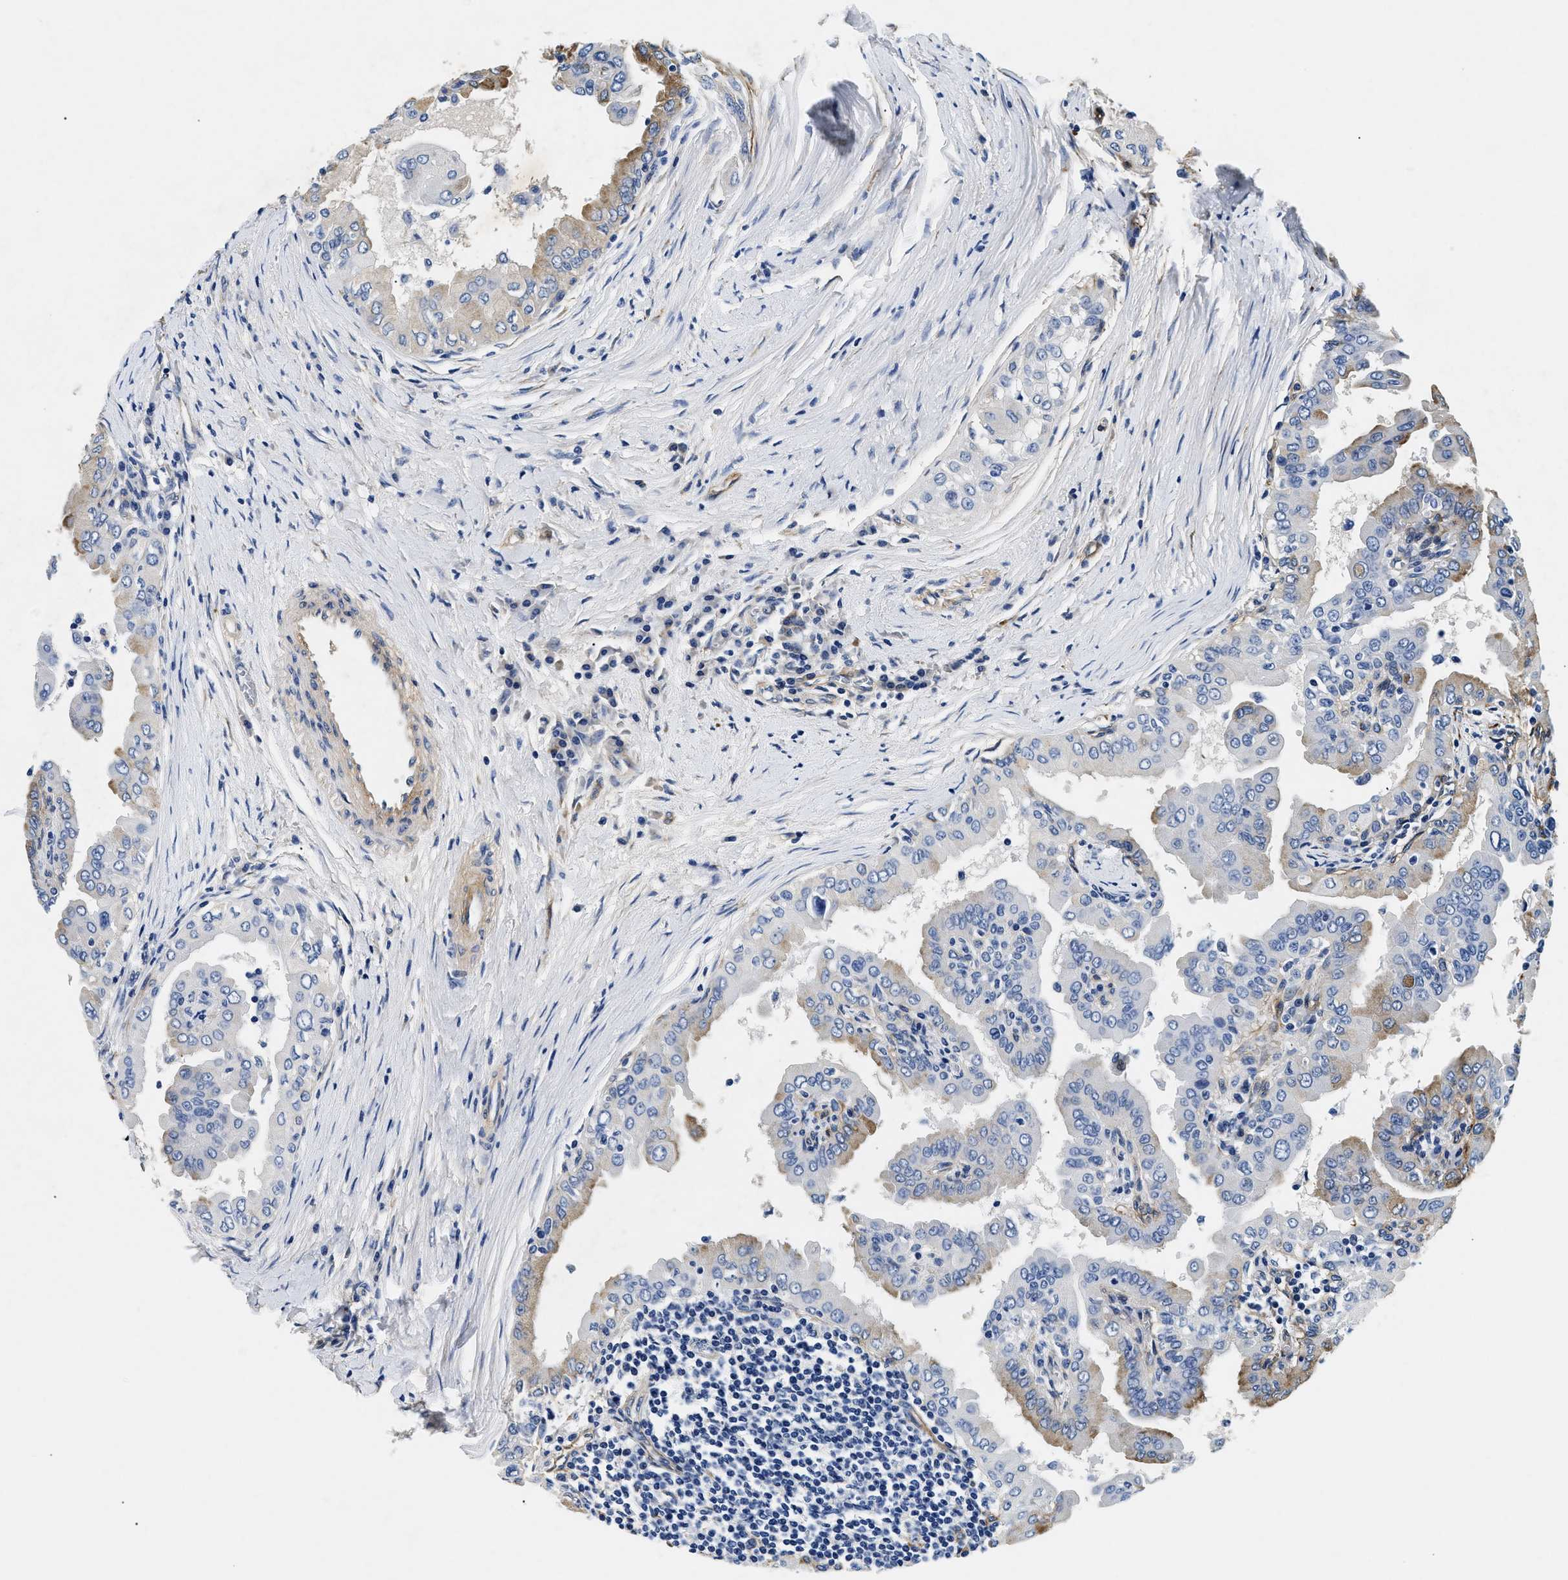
{"staining": {"intensity": "moderate", "quantity": "<25%", "location": "cytoplasmic/membranous"}, "tissue": "thyroid cancer", "cell_type": "Tumor cells", "image_type": "cancer", "snomed": [{"axis": "morphology", "description": "Papillary adenocarcinoma, NOS"}, {"axis": "topography", "description": "Thyroid gland"}], "caption": "A brown stain labels moderate cytoplasmic/membranous expression of a protein in thyroid cancer (papillary adenocarcinoma) tumor cells. The staining is performed using DAB (3,3'-diaminobenzidine) brown chromogen to label protein expression. The nuclei are counter-stained blue using hematoxylin.", "gene": "LAMA3", "patient": {"sex": "male", "age": 33}}